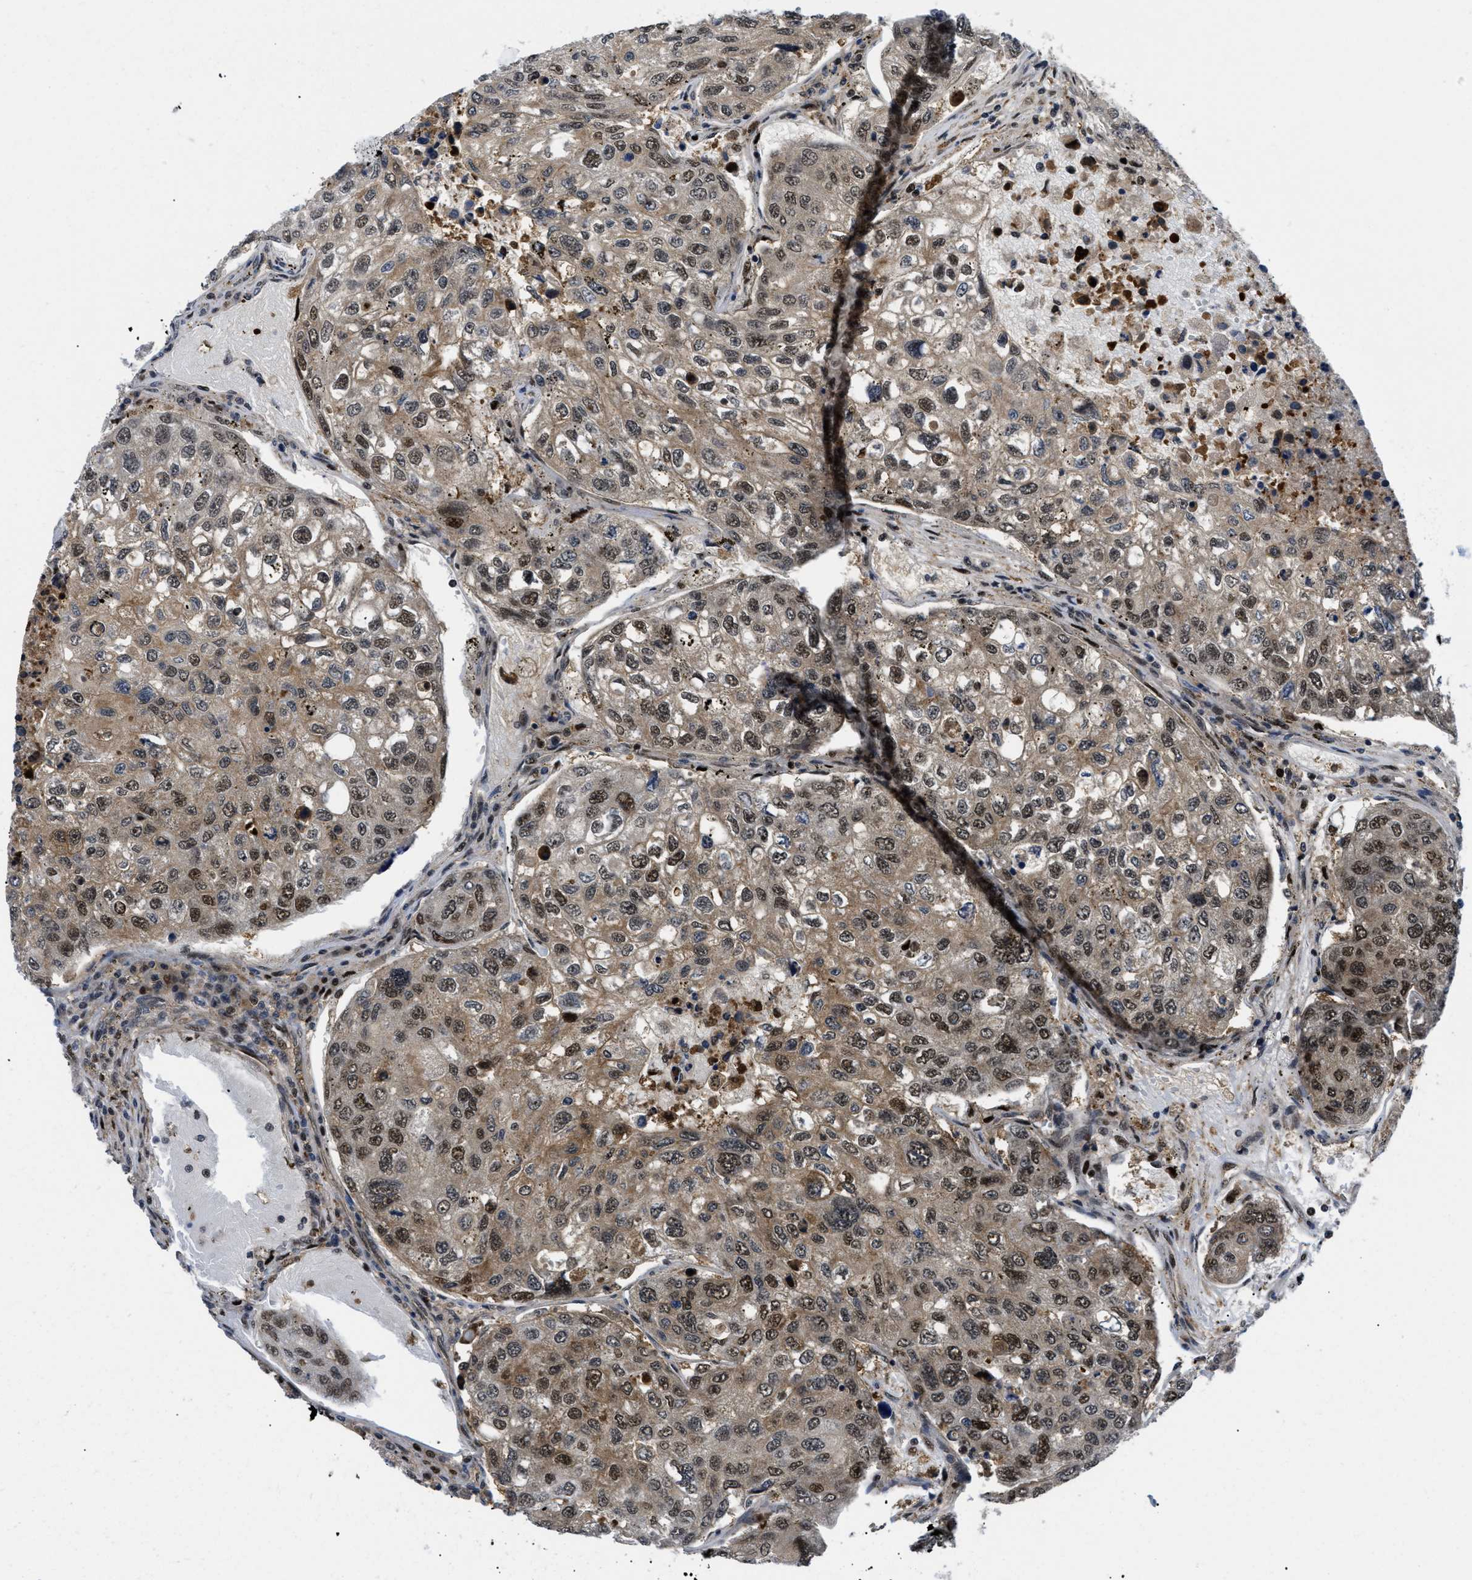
{"staining": {"intensity": "moderate", "quantity": ">75%", "location": "cytoplasmic/membranous,nuclear"}, "tissue": "urothelial cancer", "cell_type": "Tumor cells", "image_type": "cancer", "snomed": [{"axis": "morphology", "description": "Urothelial carcinoma, High grade"}, {"axis": "topography", "description": "Lymph node"}, {"axis": "topography", "description": "Urinary bladder"}], "caption": "Protein staining of urothelial cancer tissue exhibits moderate cytoplasmic/membranous and nuclear positivity in about >75% of tumor cells.", "gene": "SLC29A2", "patient": {"sex": "male", "age": 51}}